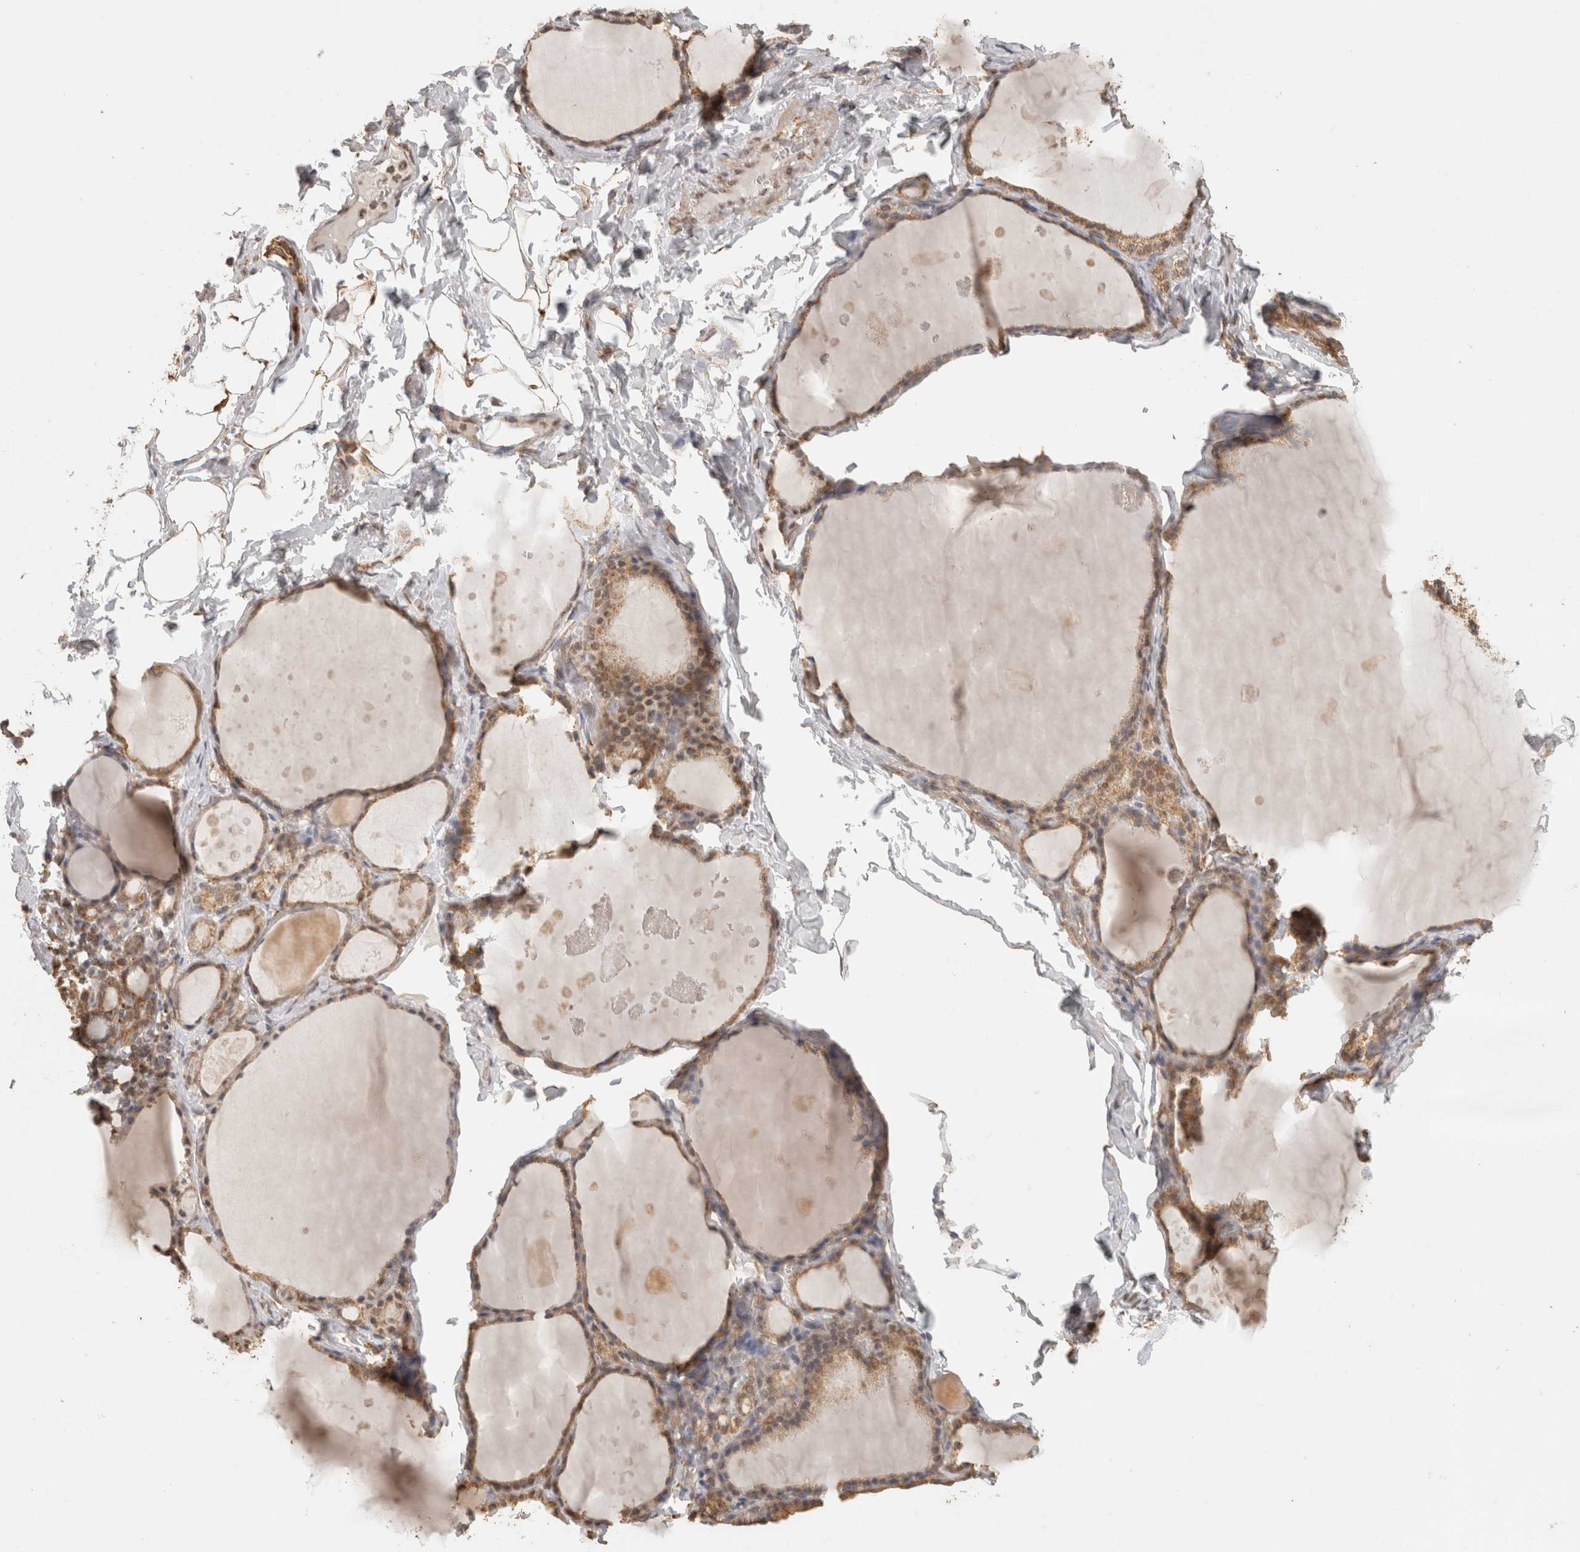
{"staining": {"intensity": "moderate", "quantity": ">75%", "location": "cytoplasmic/membranous"}, "tissue": "thyroid gland", "cell_type": "Glandular cells", "image_type": "normal", "snomed": [{"axis": "morphology", "description": "Normal tissue, NOS"}, {"axis": "topography", "description": "Thyroid gland"}], "caption": "Protein analysis of normal thyroid gland shows moderate cytoplasmic/membranous positivity in approximately >75% of glandular cells.", "gene": "BNIP3L", "patient": {"sex": "male", "age": 56}}